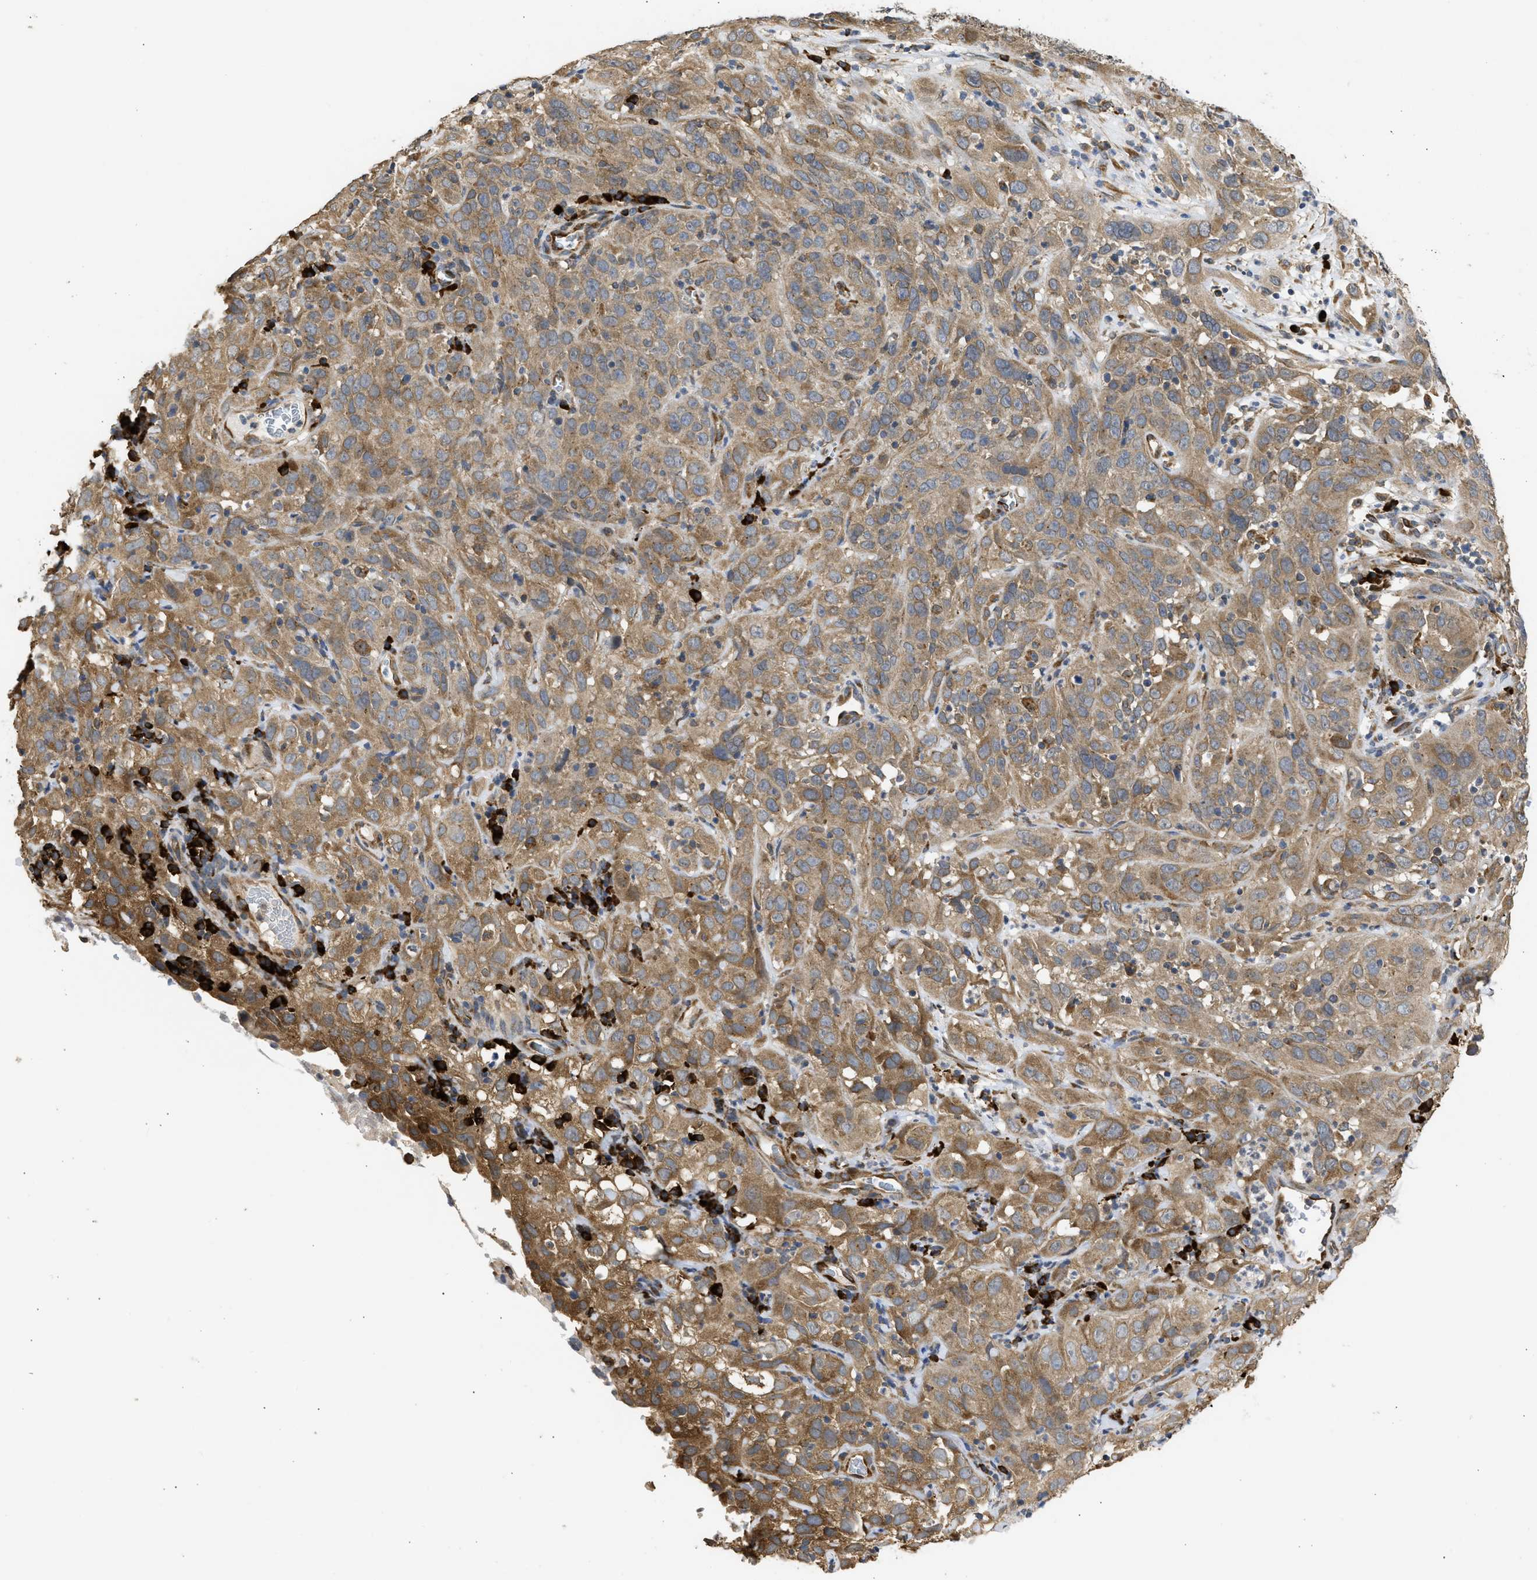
{"staining": {"intensity": "moderate", "quantity": ">75%", "location": "cytoplasmic/membranous"}, "tissue": "cervical cancer", "cell_type": "Tumor cells", "image_type": "cancer", "snomed": [{"axis": "morphology", "description": "Squamous cell carcinoma, NOS"}, {"axis": "topography", "description": "Cervix"}], "caption": "DAB (3,3'-diaminobenzidine) immunohistochemical staining of human squamous cell carcinoma (cervical) shows moderate cytoplasmic/membranous protein positivity in approximately >75% of tumor cells.", "gene": "DNAJC1", "patient": {"sex": "female", "age": 32}}